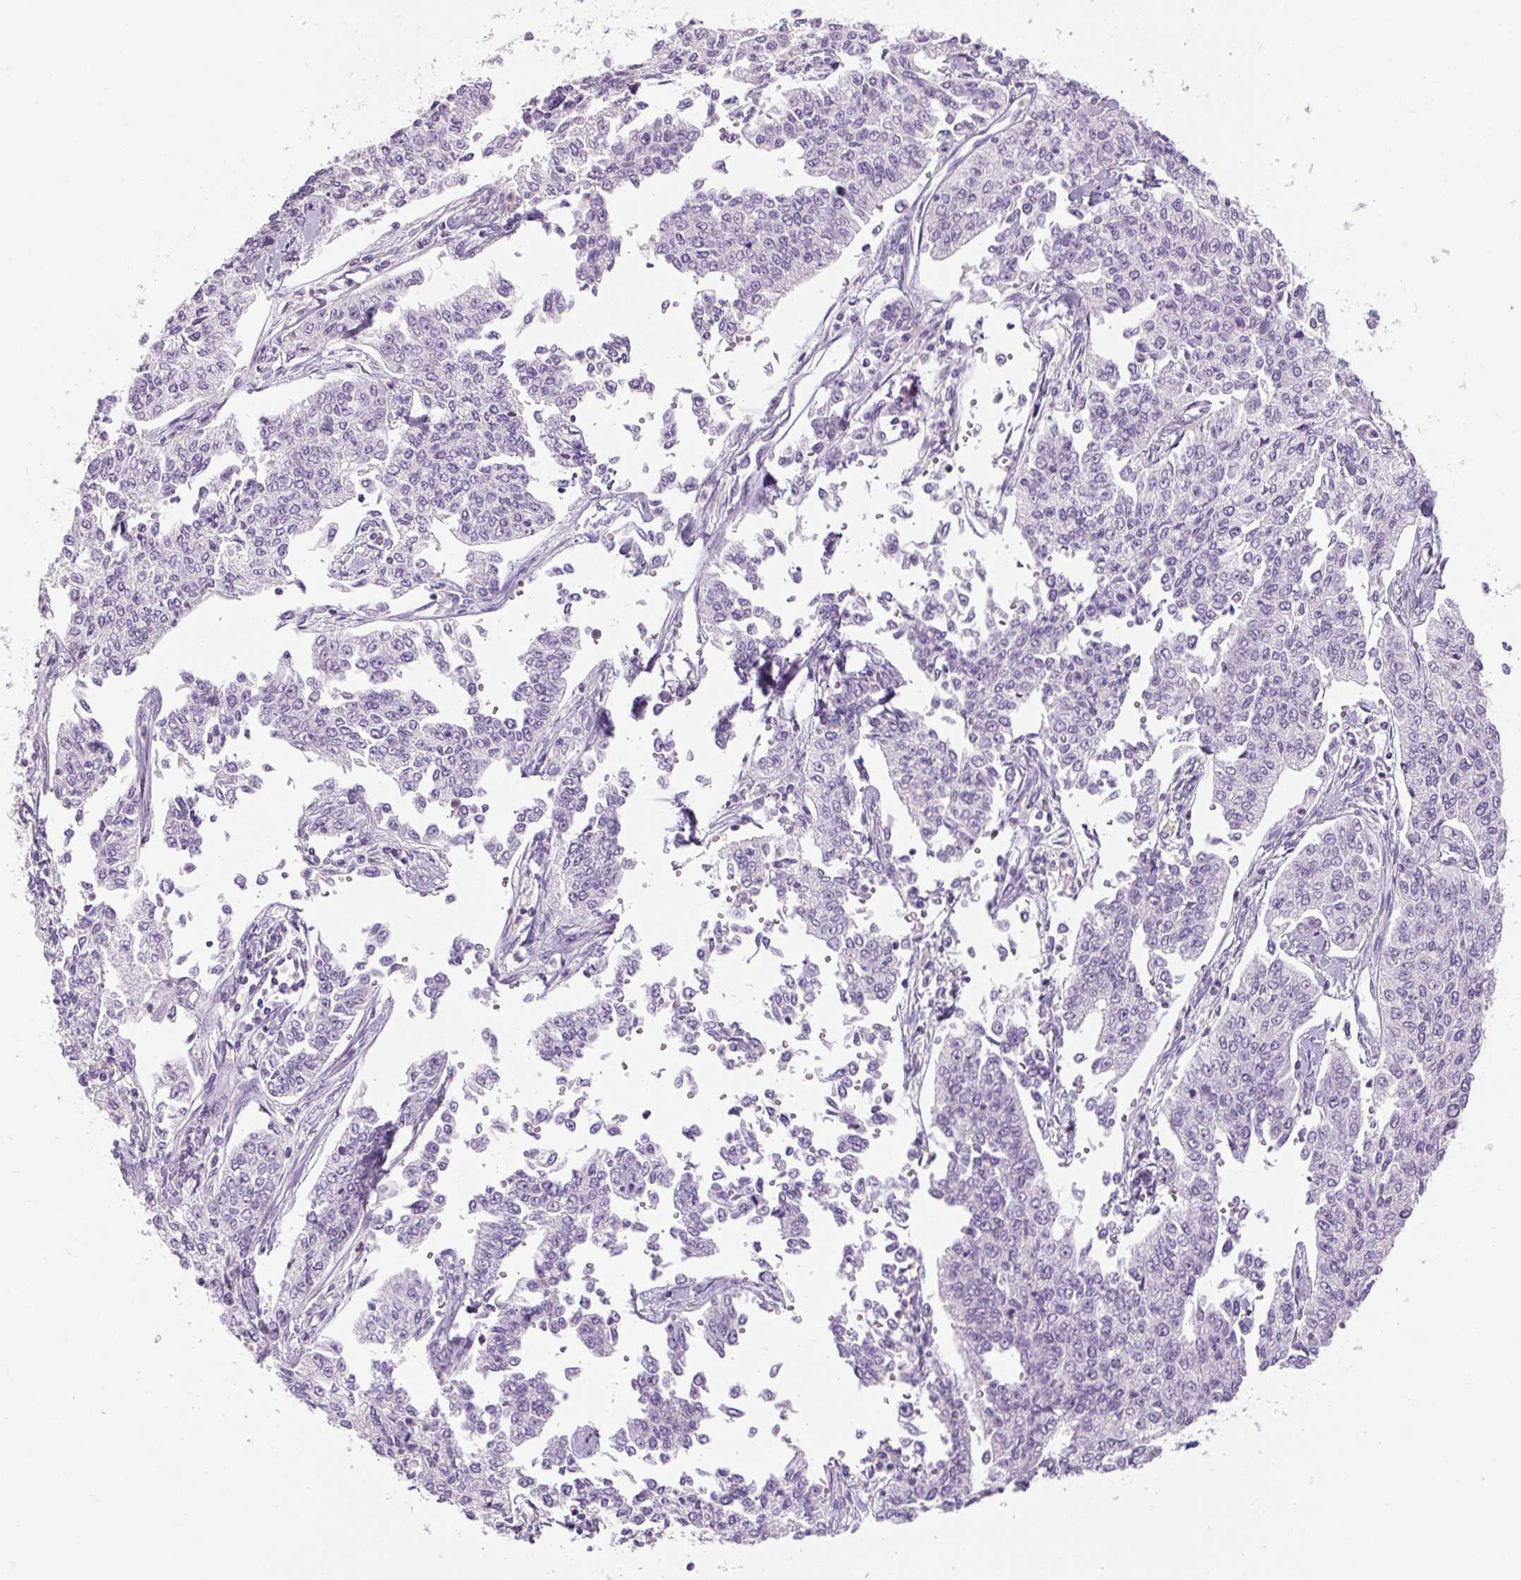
{"staining": {"intensity": "negative", "quantity": "none", "location": "none"}, "tissue": "cervical cancer", "cell_type": "Tumor cells", "image_type": "cancer", "snomed": [{"axis": "morphology", "description": "Squamous cell carcinoma, NOS"}, {"axis": "topography", "description": "Cervix"}], "caption": "A high-resolution micrograph shows IHC staining of cervical cancer (squamous cell carcinoma), which demonstrates no significant expression in tumor cells.", "gene": "TIGD2", "patient": {"sex": "female", "age": 35}}